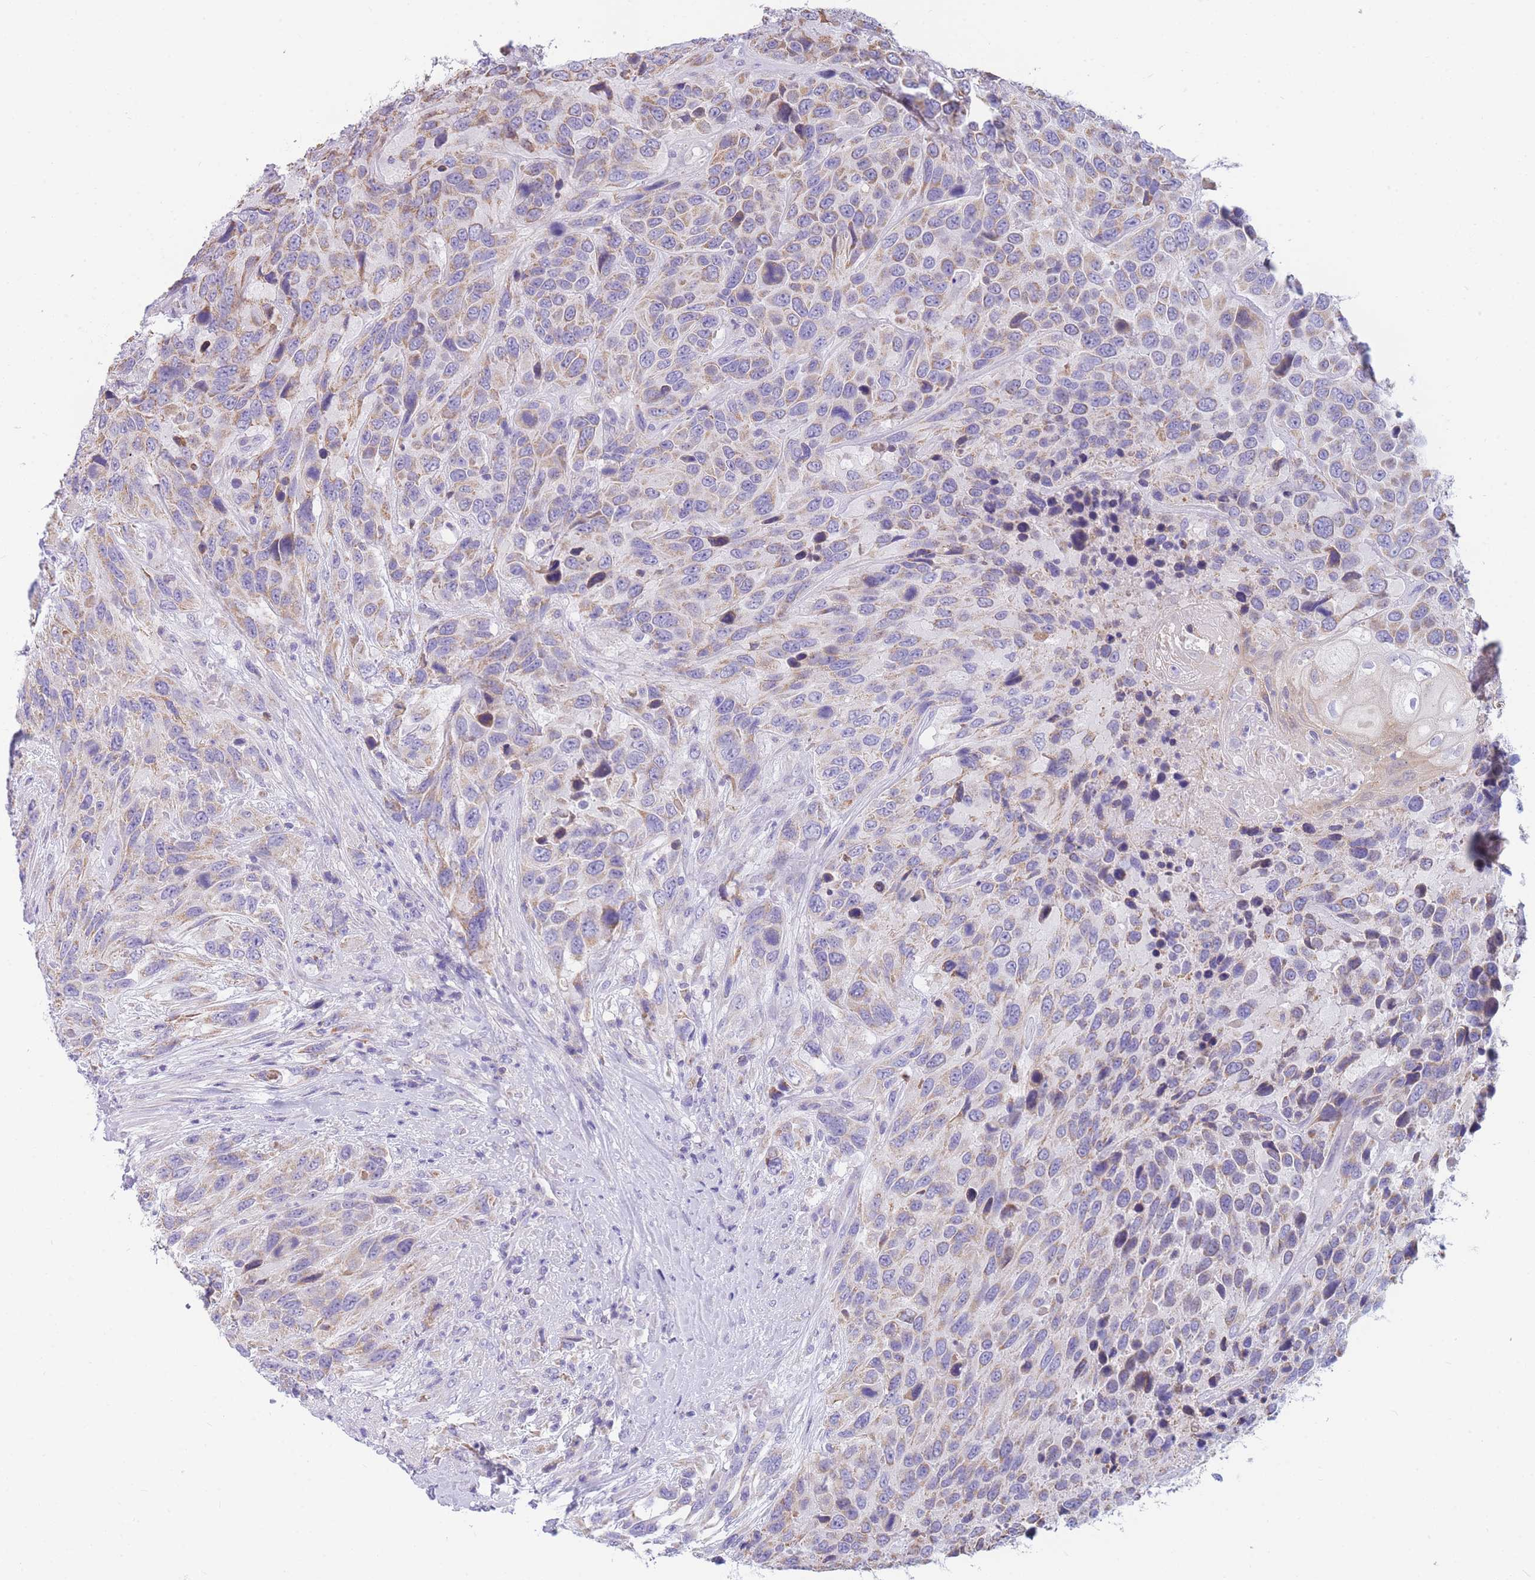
{"staining": {"intensity": "weak", "quantity": ">75%", "location": "cytoplasmic/membranous"}, "tissue": "urothelial cancer", "cell_type": "Tumor cells", "image_type": "cancer", "snomed": [{"axis": "morphology", "description": "Urothelial carcinoma, High grade"}, {"axis": "topography", "description": "Urinary bladder"}], "caption": "This photomicrograph demonstrates immunohistochemistry staining of human high-grade urothelial carcinoma, with low weak cytoplasmic/membranous expression in about >75% of tumor cells.", "gene": "DHRS11", "patient": {"sex": "female", "age": 70}}